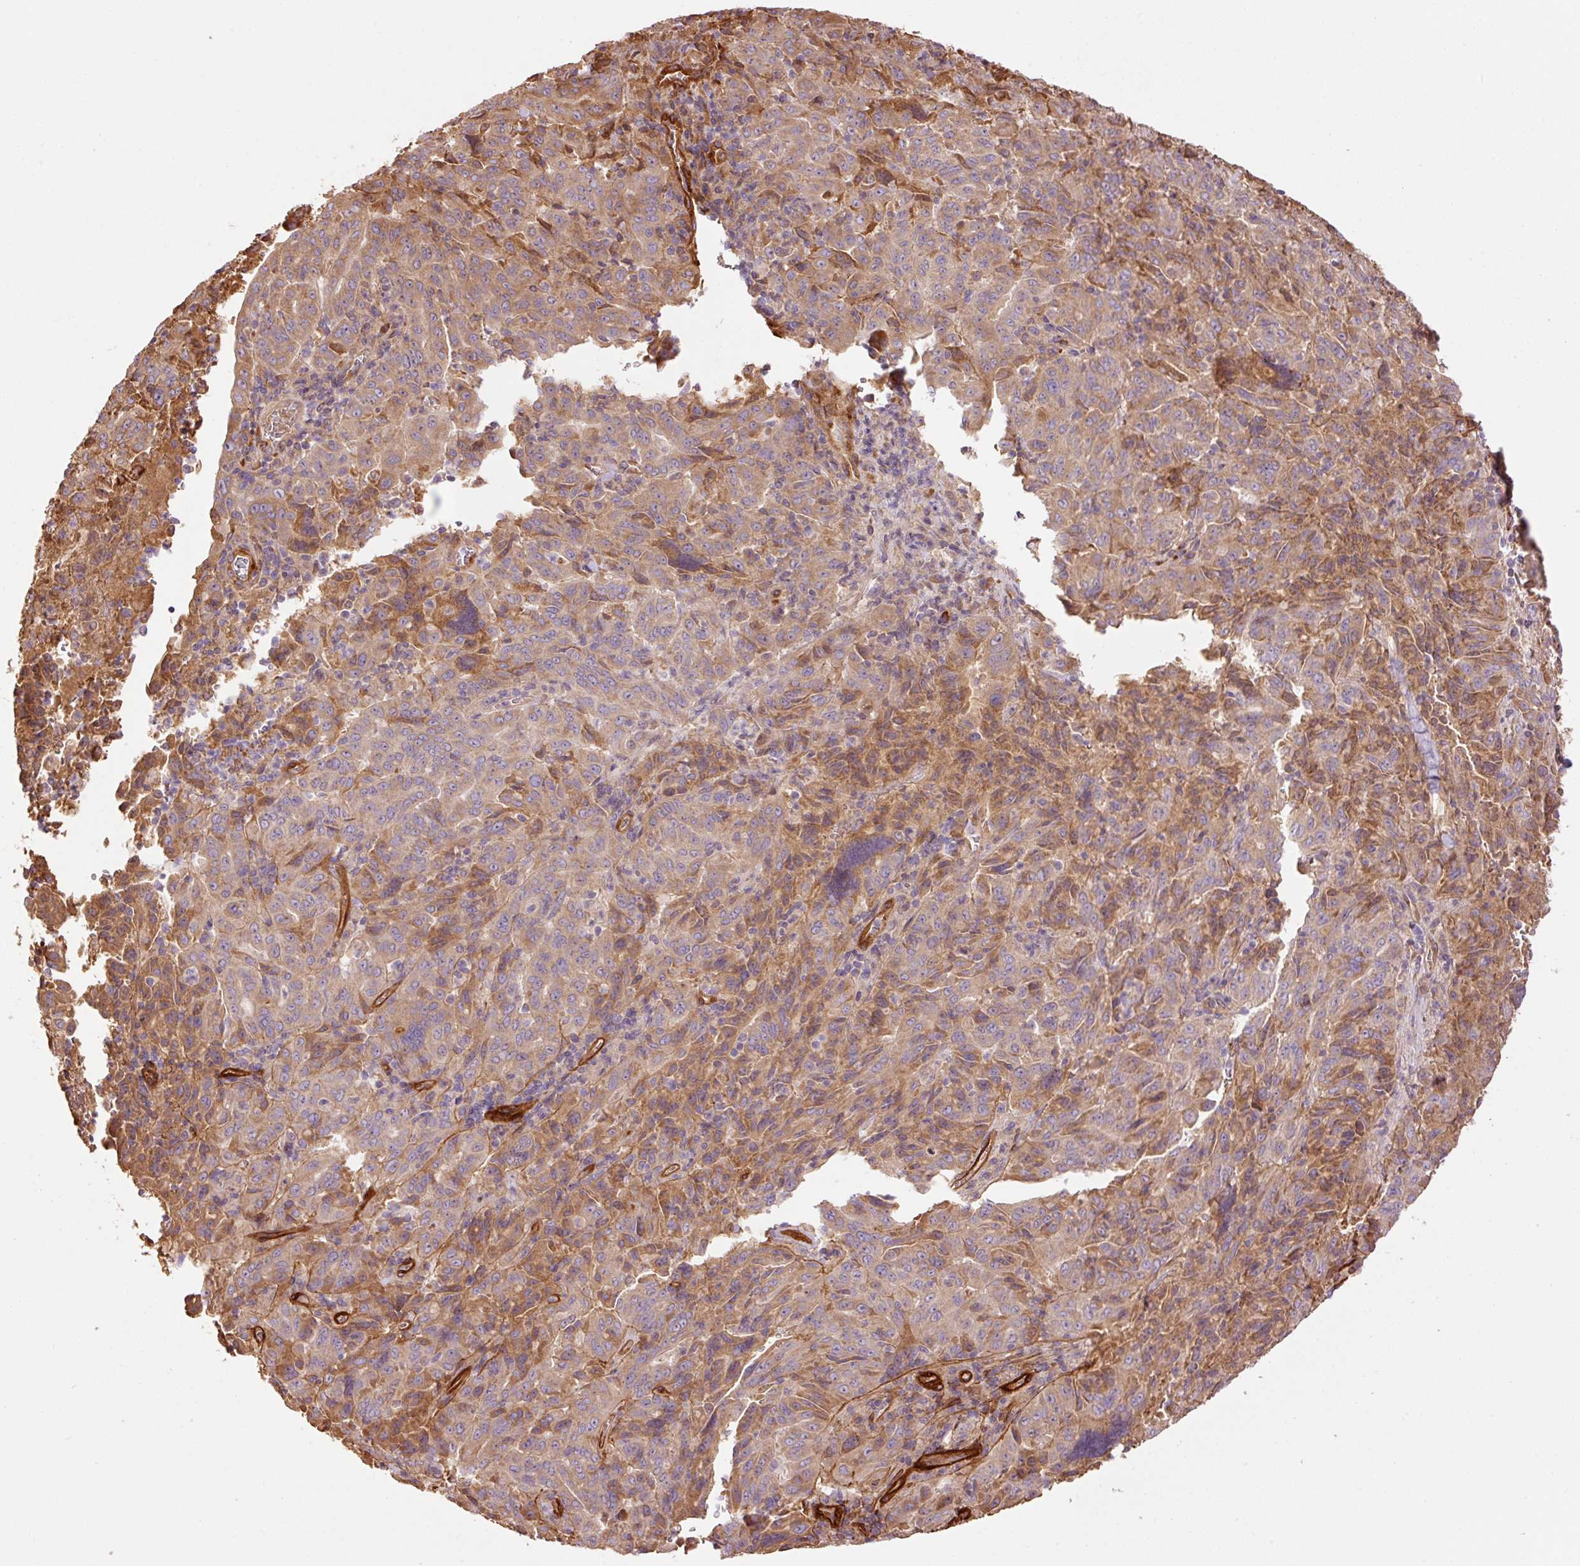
{"staining": {"intensity": "moderate", "quantity": ">75%", "location": "cytoplasmic/membranous"}, "tissue": "pancreatic cancer", "cell_type": "Tumor cells", "image_type": "cancer", "snomed": [{"axis": "morphology", "description": "Adenocarcinoma, NOS"}, {"axis": "topography", "description": "Pancreas"}], "caption": "Pancreatic adenocarcinoma stained with a protein marker exhibits moderate staining in tumor cells.", "gene": "NID2", "patient": {"sex": "male", "age": 63}}